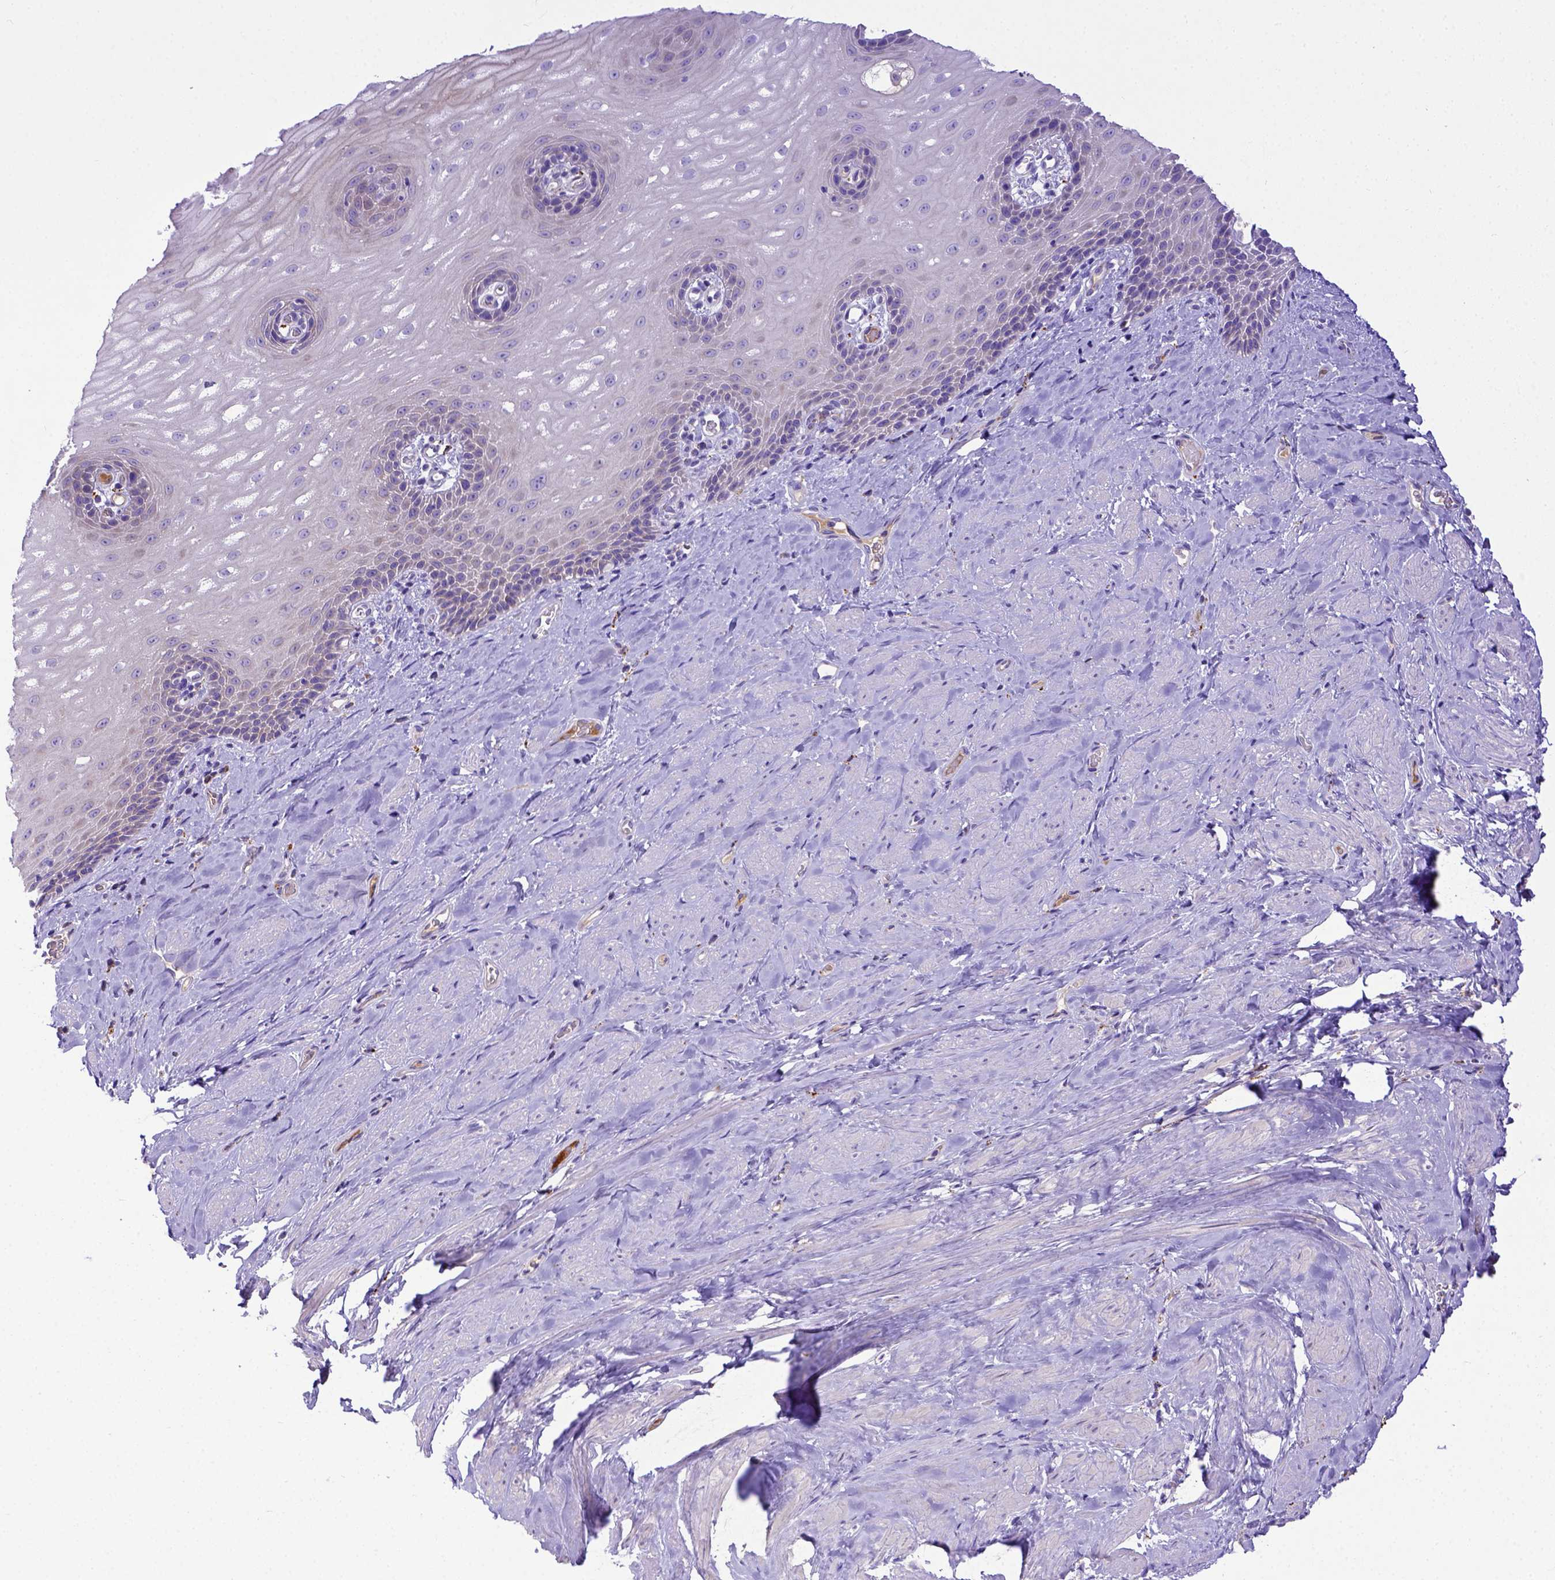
{"staining": {"intensity": "negative", "quantity": "none", "location": "none"}, "tissue": "esophagus", "cell_type": "Squamous epithelial cells", "image_type": "normal", "snomed": [{"axis": "morphology", "description": "Normal tissue, NOS"}, {"axis": "topography", "description": "Esophagus"}], "caption": "Squamous epithelial cells show no significant positivity in benign esophagus. (DAB (3,3'-diaminobenzidine) immunohistochemistry visualized using brightfield microscopy, high magnification).", "gene": "CFAP300", "patient": {"sex": "male", "age": 64}}